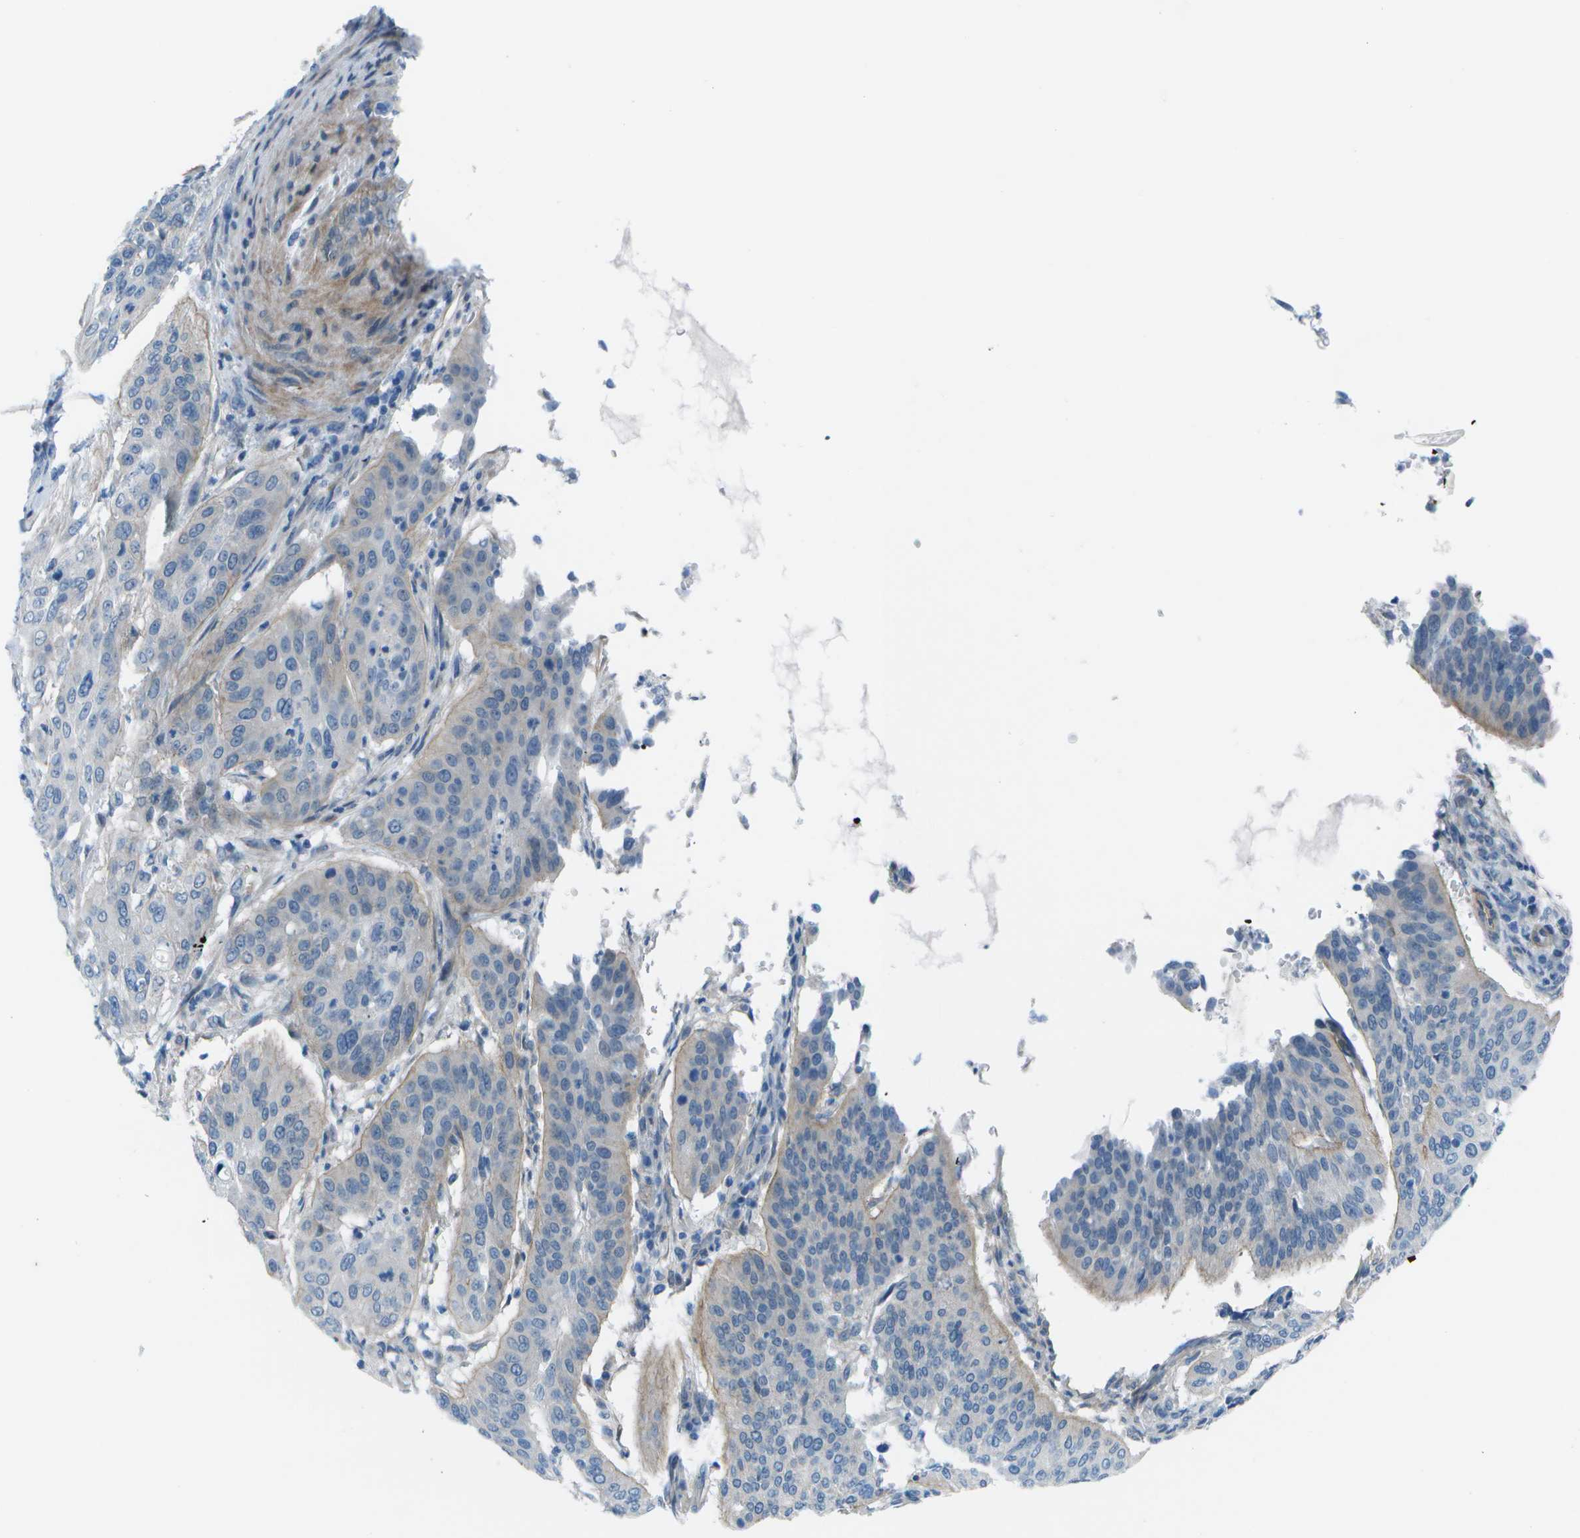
{"staining": {"intensity": "moderate", "quantity": "<25%", "location": "cytoplasmic/membranous"}, "tissue": "cervical cancer", "cell_type": "Tumor cells", "image_type": "cancer", "snomed": [{"axis": "morphology", "description": "Normal tissue, NOS"}, {"axis": "morphology", "description": "Squamous cell carcinoma, NOS"}, {"axis": "topography", "description": "Cervix"}], "caption": "A brown stain highlights moderate cytoplasmic/membranous positivity of a protein in cervical cancer (squamous cell carcinoma) tumor cells.", "gene": "SORBS3", "patient": {"sex": "female", "age": 39}}